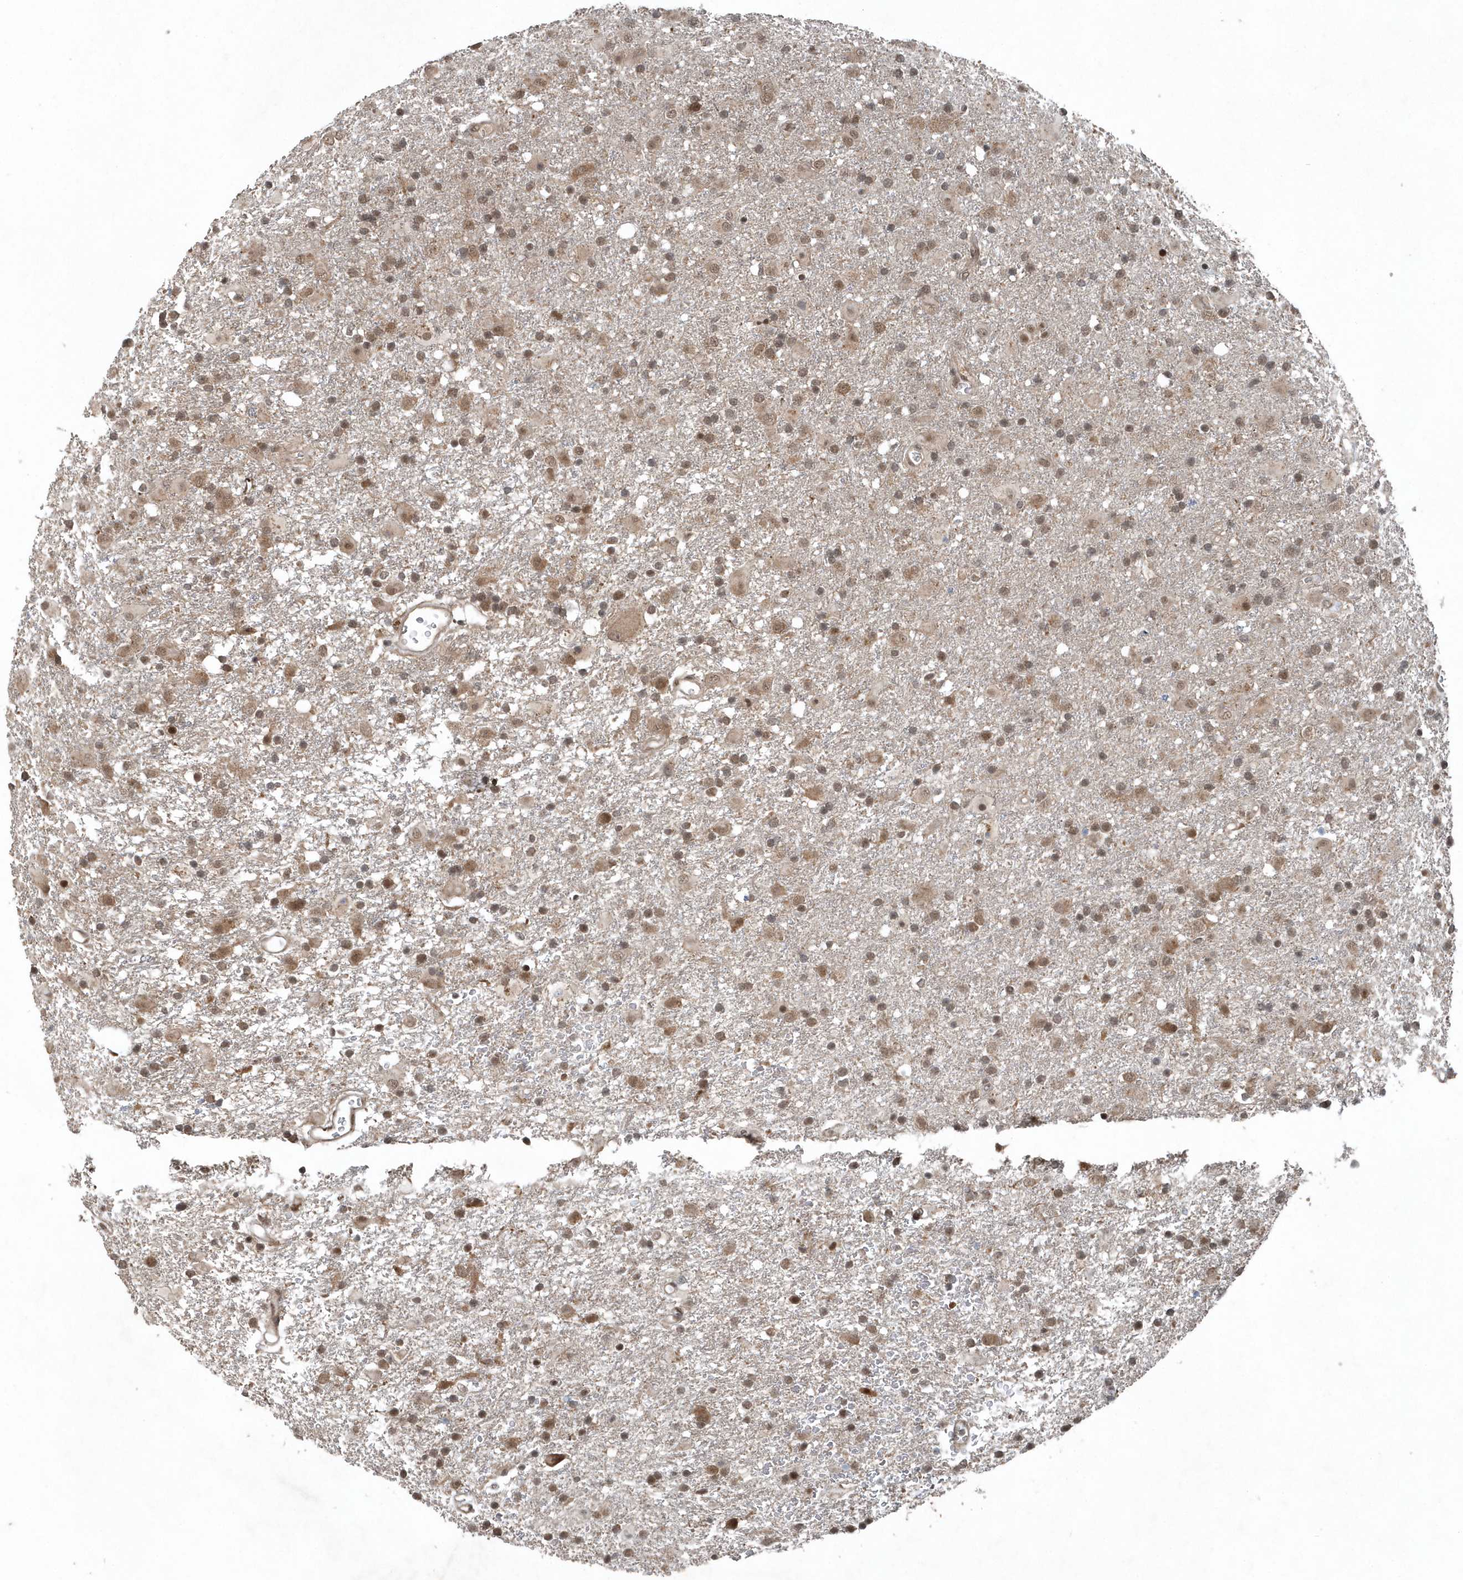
{"staining": {"intensity": "moderate", "quantity": ">75%", "location": "cytoplasmic/membranous,nuclear"}, "tissue": "glioma", "cell_type": "Tumor cells", "image_type": "cancer", "snomed": [{"axis": "morphology", "description": "Glioma, malignant, Low grade"}, {"axis": "topography", "description": "Brain"}], "caption": "Immunohistochemical staining of glioma reveals medium levels of moderate cytoplasmic/membranous and nuclear expression in approximately >75% of tumor cells. (DAB IHC, brown staining for protein, blue staining for nuclei).", "gene": "QTRT2", "patient": {"sex": "male", "age": 65}}